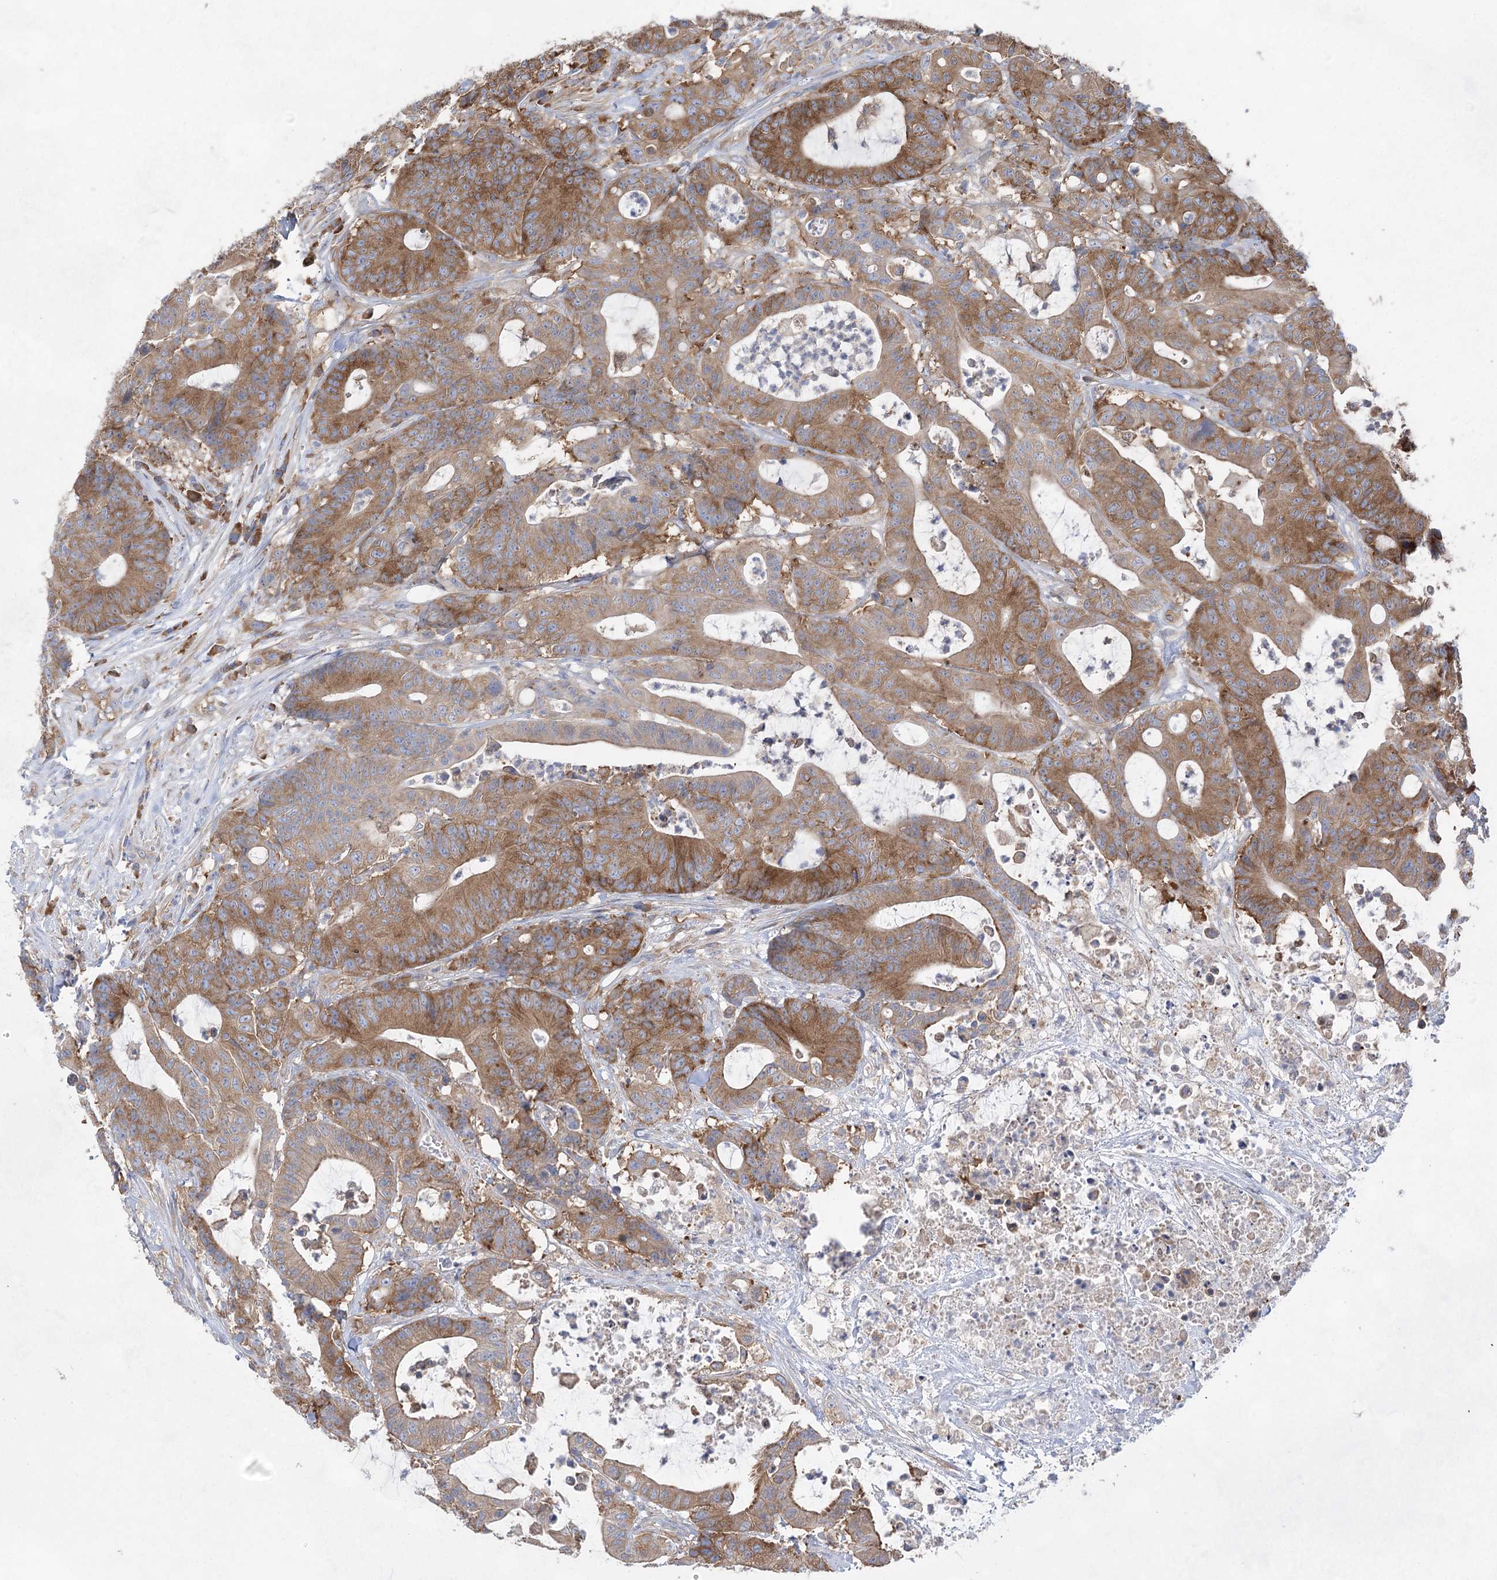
{"staining": {"intensity": "moderate", "quantity": ">75%", "location": "cytoplasmic/membranous"}, "tissue": "colorectal cancer", "cell_type": "Tumor cells", "image_type": "cancer", "snomed": [{"axis": "morphology", "description": "Adenocarcinoma, NOS"}, {"axis": "topography", "description": "Colon"}], "caption": "Immunohistochemistry histopathology image of neoplastic tissue: human colorectal adenocarcinoma stained using immunohistochemistry (IHC) reveals medium levels of moderate protein expression localized specifically in the cytoplasmic/membranous of tumor cells, appearing as a cytoplasmic/membranous brown color.", "gene": "EIF3A", "patient": {"sex": "female", "age": 84}}